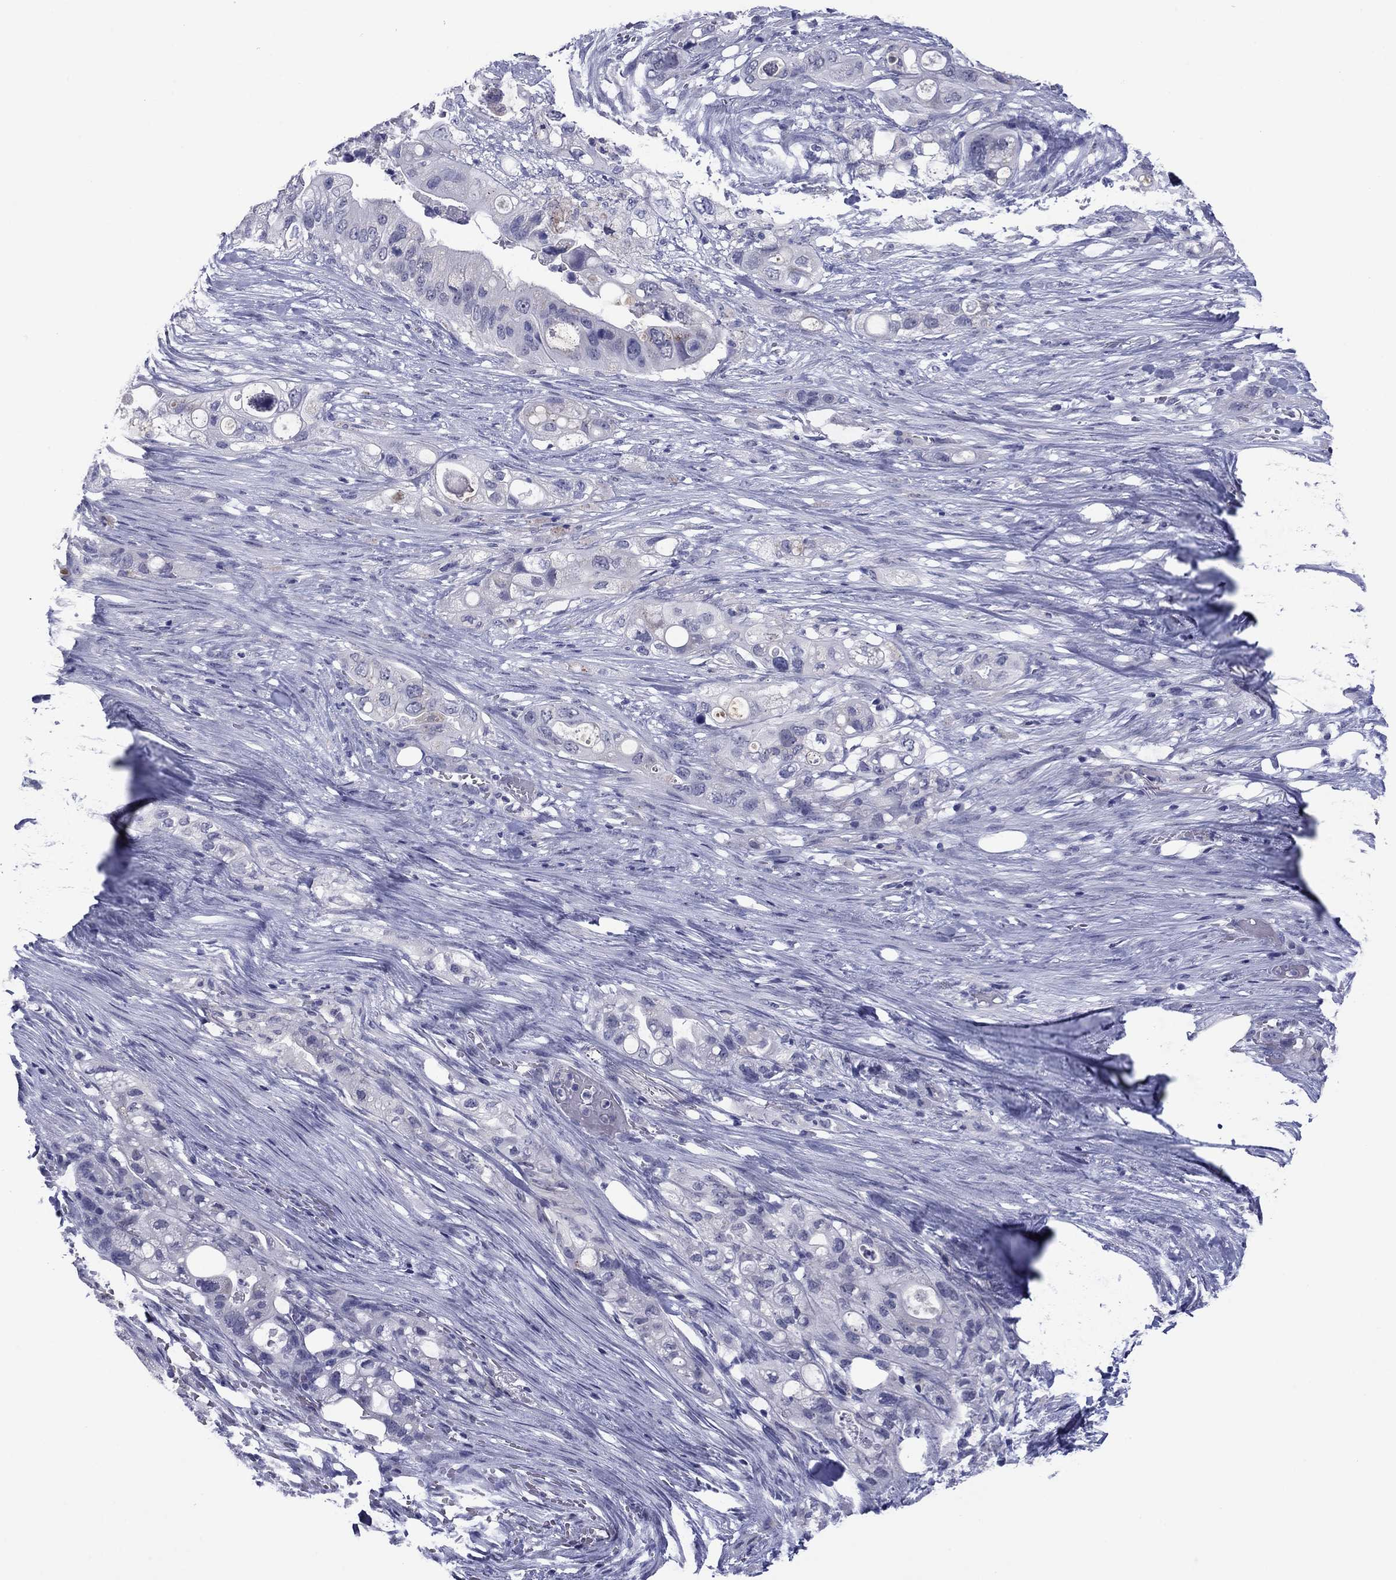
{"staining": {"intensity": "negative", "quantity": "none", "location": "none"}, "tissue": "pancreatic cancer", "cell_type": "Tumor cells", "image_type": "cancer", "snomed": [{"axis": "morphology", "description": "Adenocarcinoma, NOS"}, {"axis": "topography", "description": "Pancreas"}], "caption": "Tumor cells are negative for protein expression in human pancreatic cancer.", "gene": "TCFL5", "patient": {"sex": "female", "age": 72}}